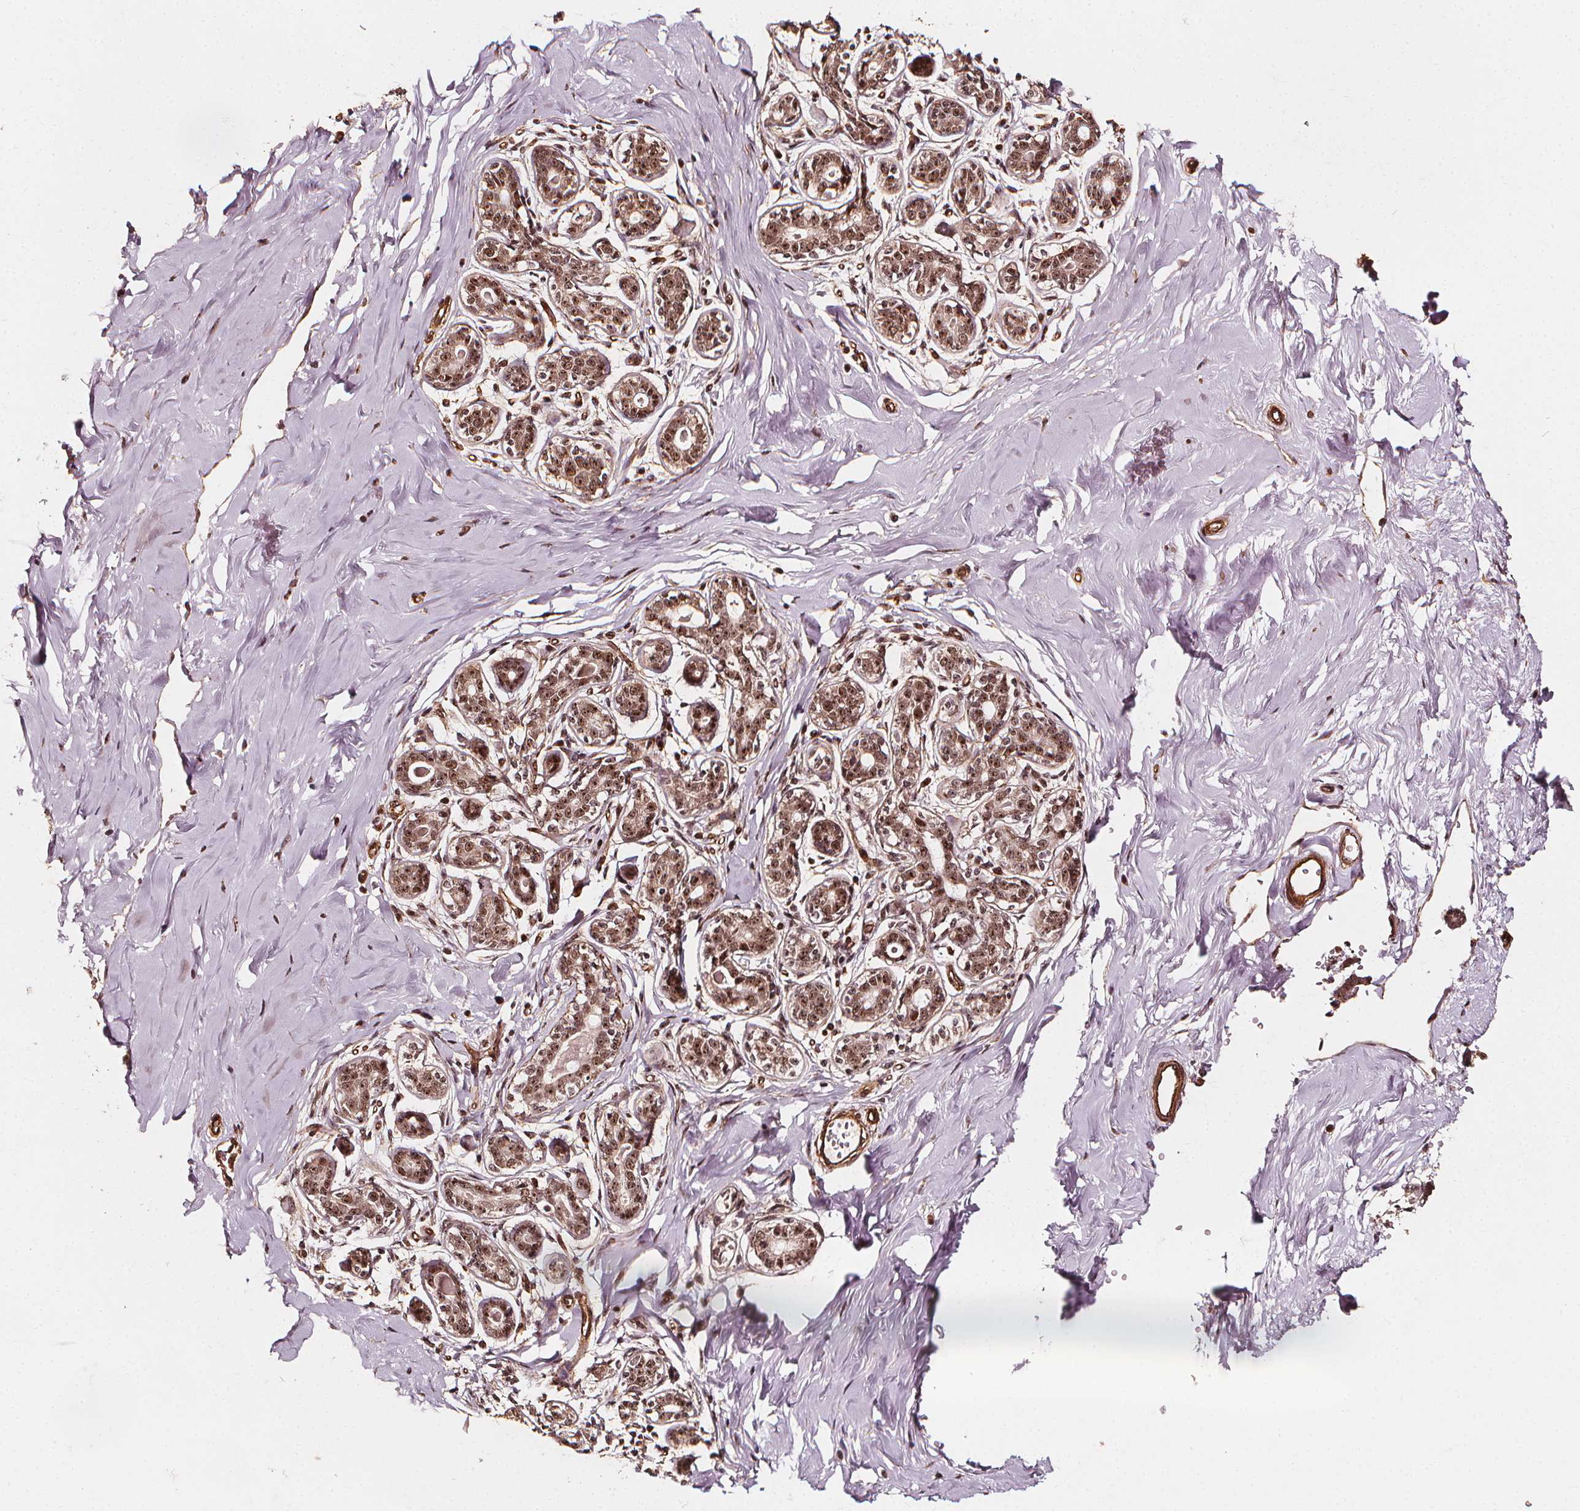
{"staining": {"intensity": "weak", "quantity": ">75%", "location": "cytoplasmic/membranous,nuclear"}, "tissue": "breast", "cell_type": "Adipocytes", "image_type": "normal", "snomed": [{"axis": "morphology", "description": "Normal tissue, NOS"}, {"axis": "topography", "description": "Skin"}, {"axis": "topography", "description": "Breast"}], "caption": "Human breast stained for a protein (brown) exhibits weak cytoplasmic/membranous,nuclear positive positivity in approximately >75% of adipocytes.", "gene": "EXOSC9", "patient": {"sex": "female", "age": 43}}